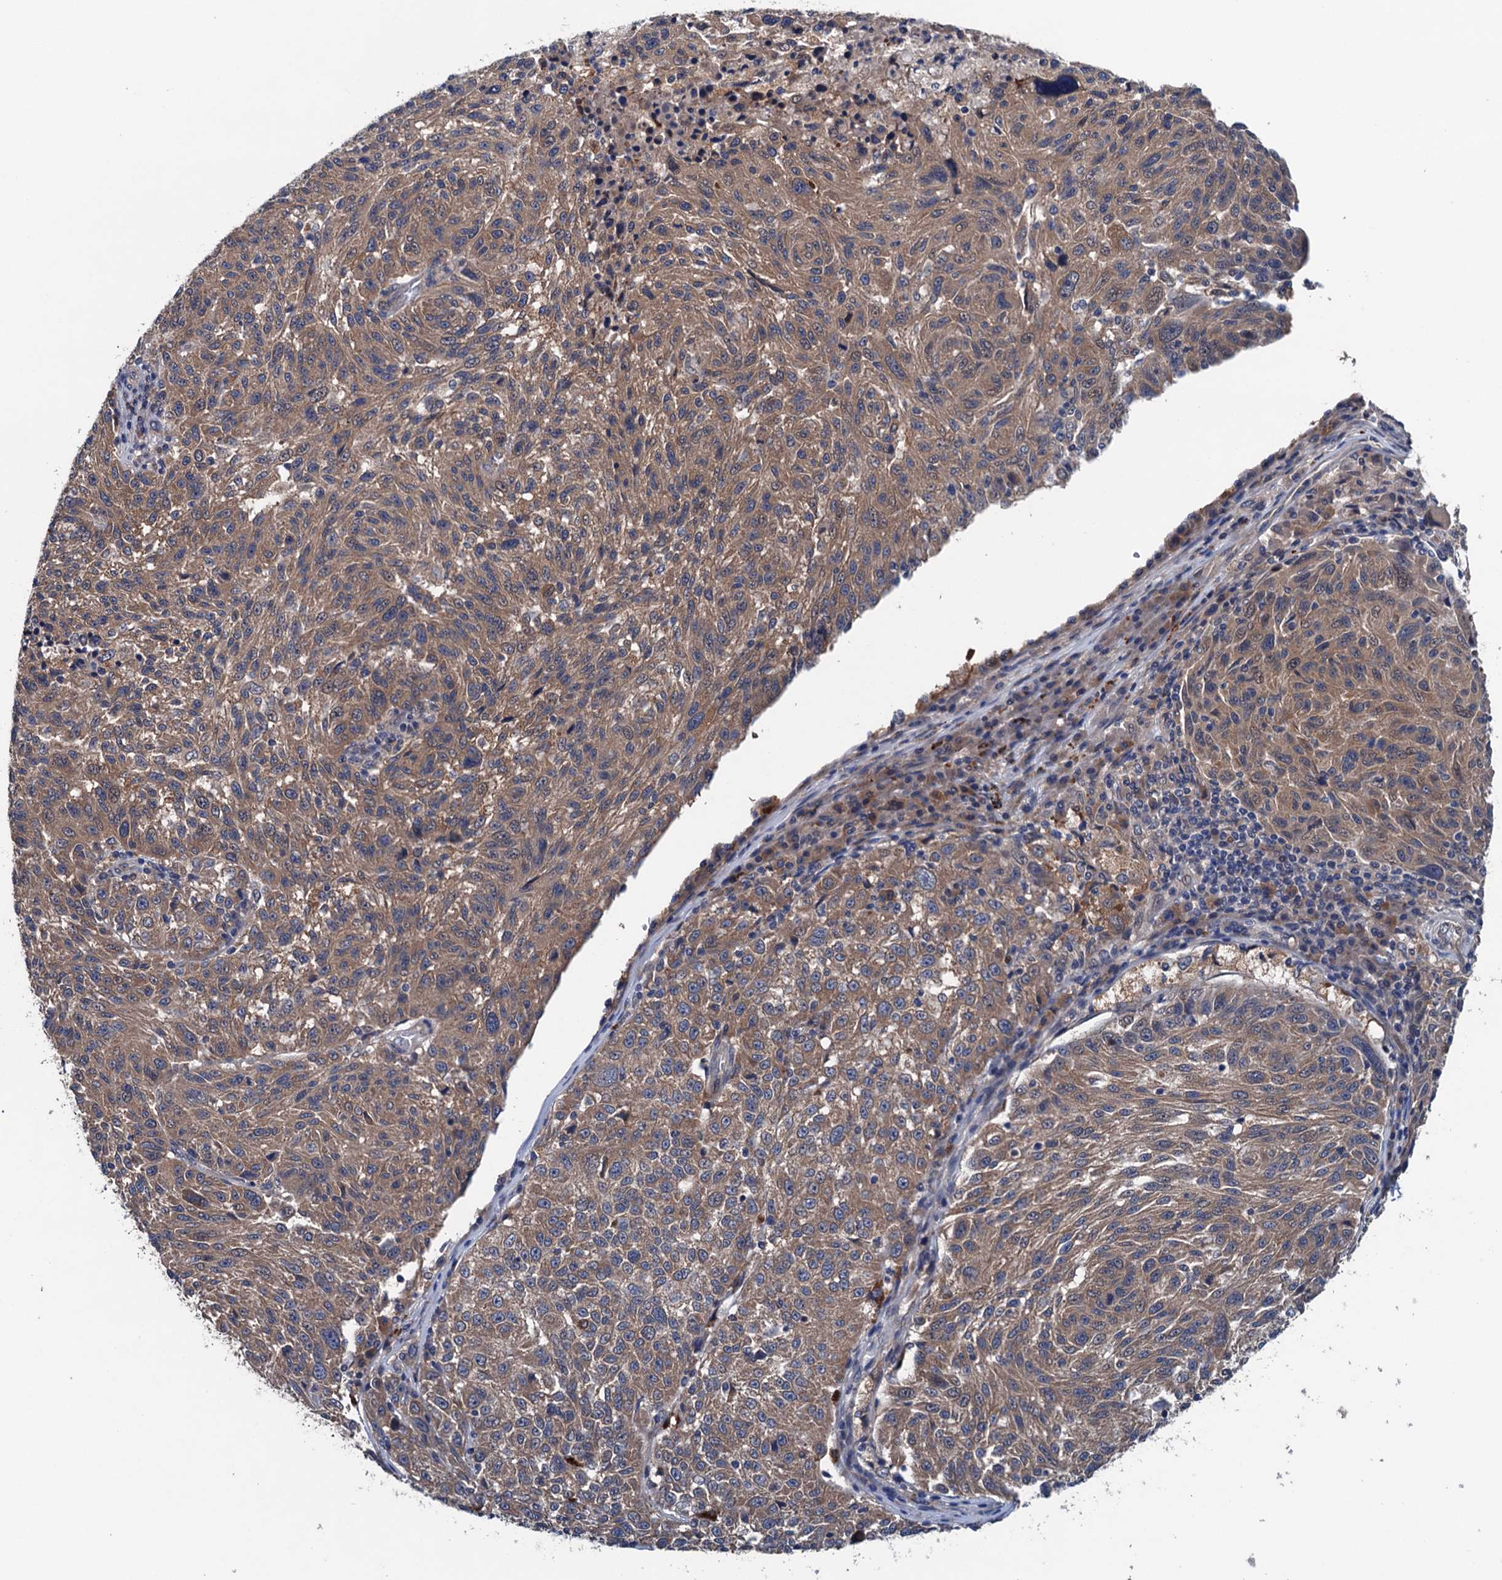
{"staining": {"intensity": "moderate", "quantity": ">75%", "location": "cytoplasmic/membranous"}, "tissue": "melanoma", "cell_type": "Tumor cells", "image_type": "cancer", "snomed": [{"axis": "morphology", "description": "Malignant melanoma, NOS"}, {"axis": "topography", "description": "Skin"}], "caption": "High-magnification brightfield microscopy of melanoma stained with DAB (3,3'-diaminobenzidine) (brown) and counterstained with hematoxylin (blue). tumor cells exhibit moderate cytoplasmic/membranous expression is seen in approximately>75% of cells. (DAB (3,3'-diaminobenzidine) IHC with brightfield microscopy, high magnification).", "gene": "BLTP3B", "patient": {"sex": "male", "age": 53}}